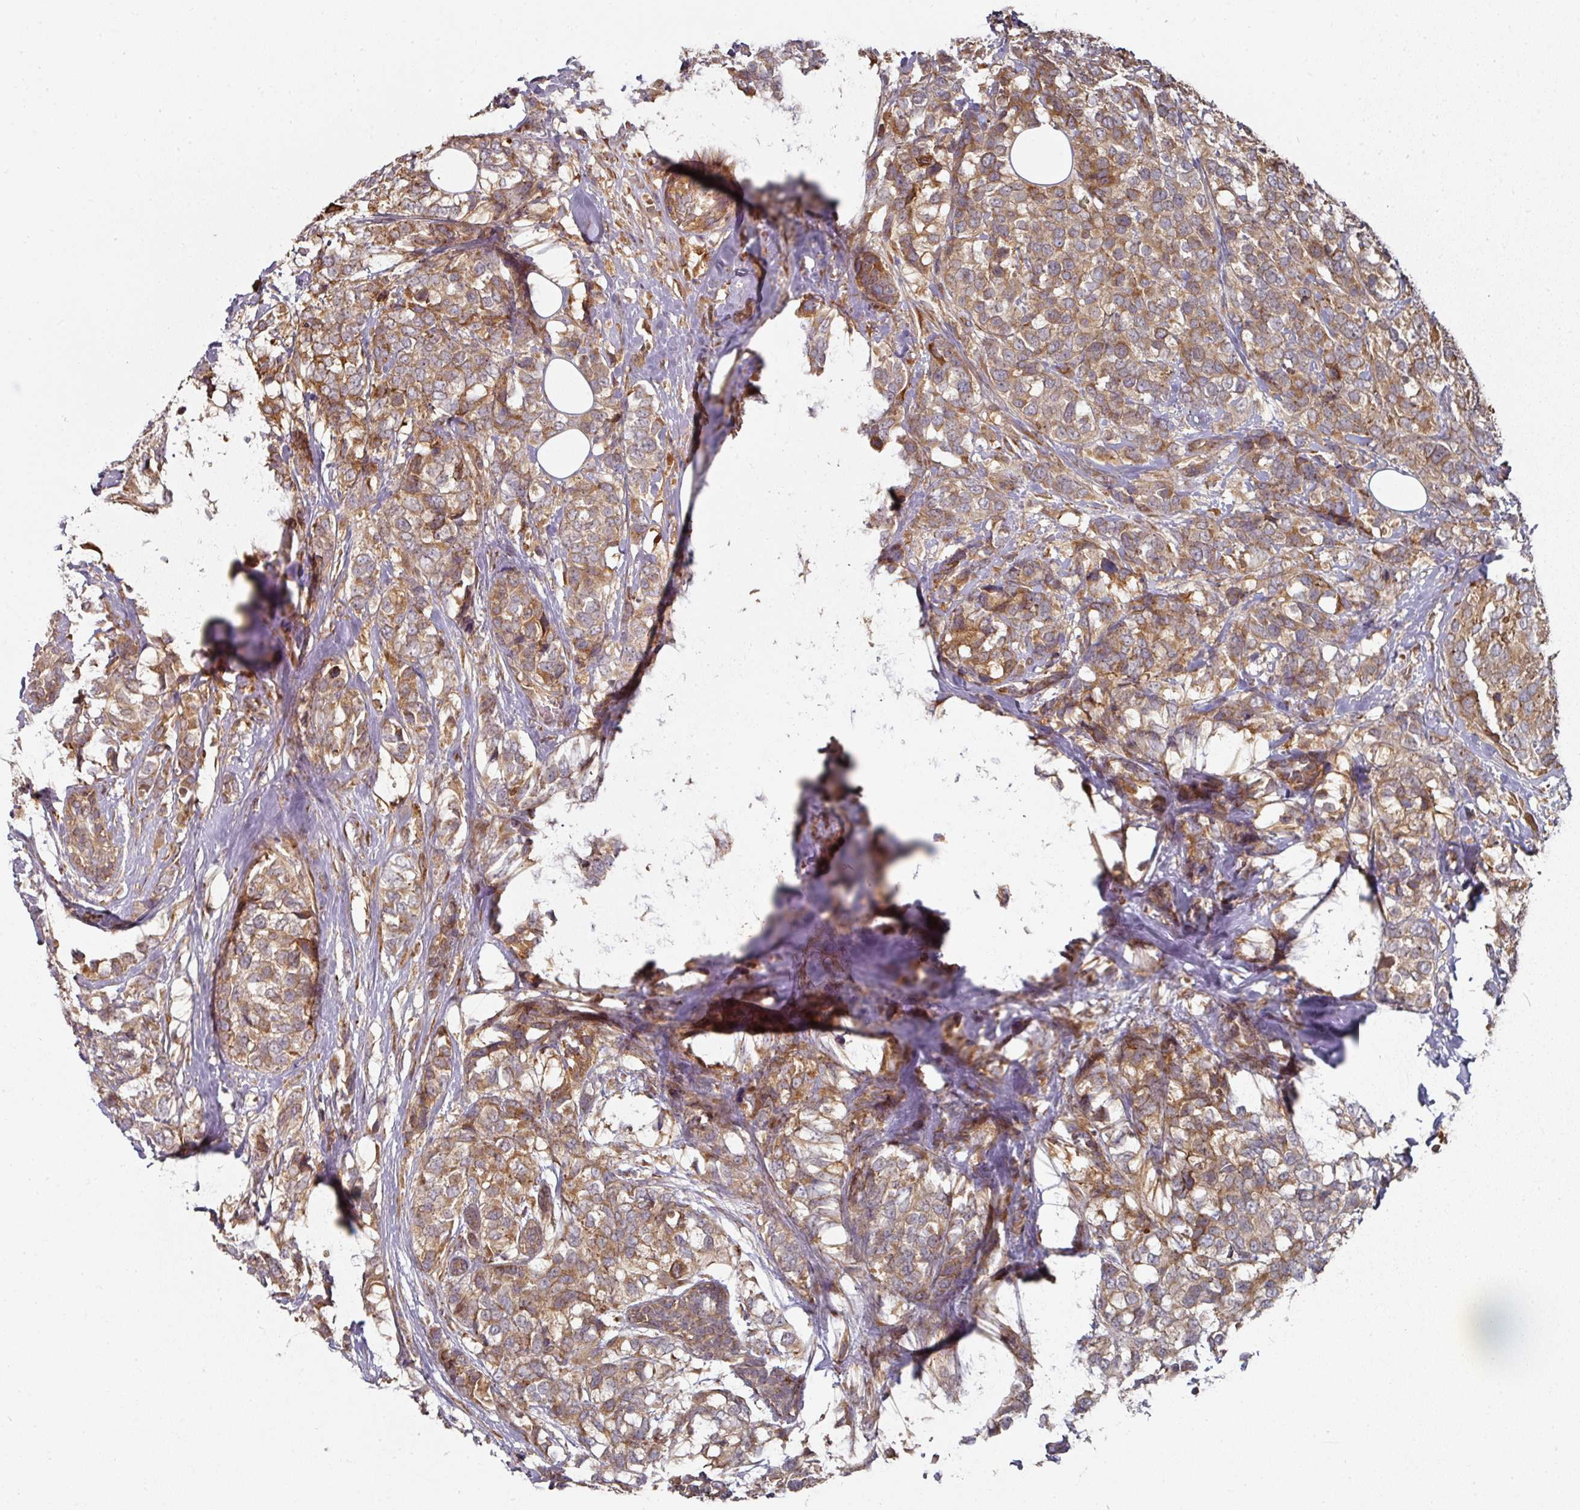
{"staining": {"intensity": "moderate", "quantity": ">75%", "location": "cytoplasmic/membranous"}, "tissue": "breast cancer", "cell_type": "Tumor cells", "image_type": "cancer", "snomed": [{"axis": "morphology", "description": "Lobular carcinoma"}, {"axis": "topography", "description": "Breast"}], "caption": "Immunohistochemistry (IHC) micrograph of neoplastic tissue: human breast cancer (lobular carcinoma) stained using IHC demonstrates medium levels of moderate protein expression localized specifically in the cytoplasmic/membranous of tumor cells, appearing as a cytoplasmic/membranous brown color.", "gene": "CEP95", "patient": {"sex": "female", "age": 59}}